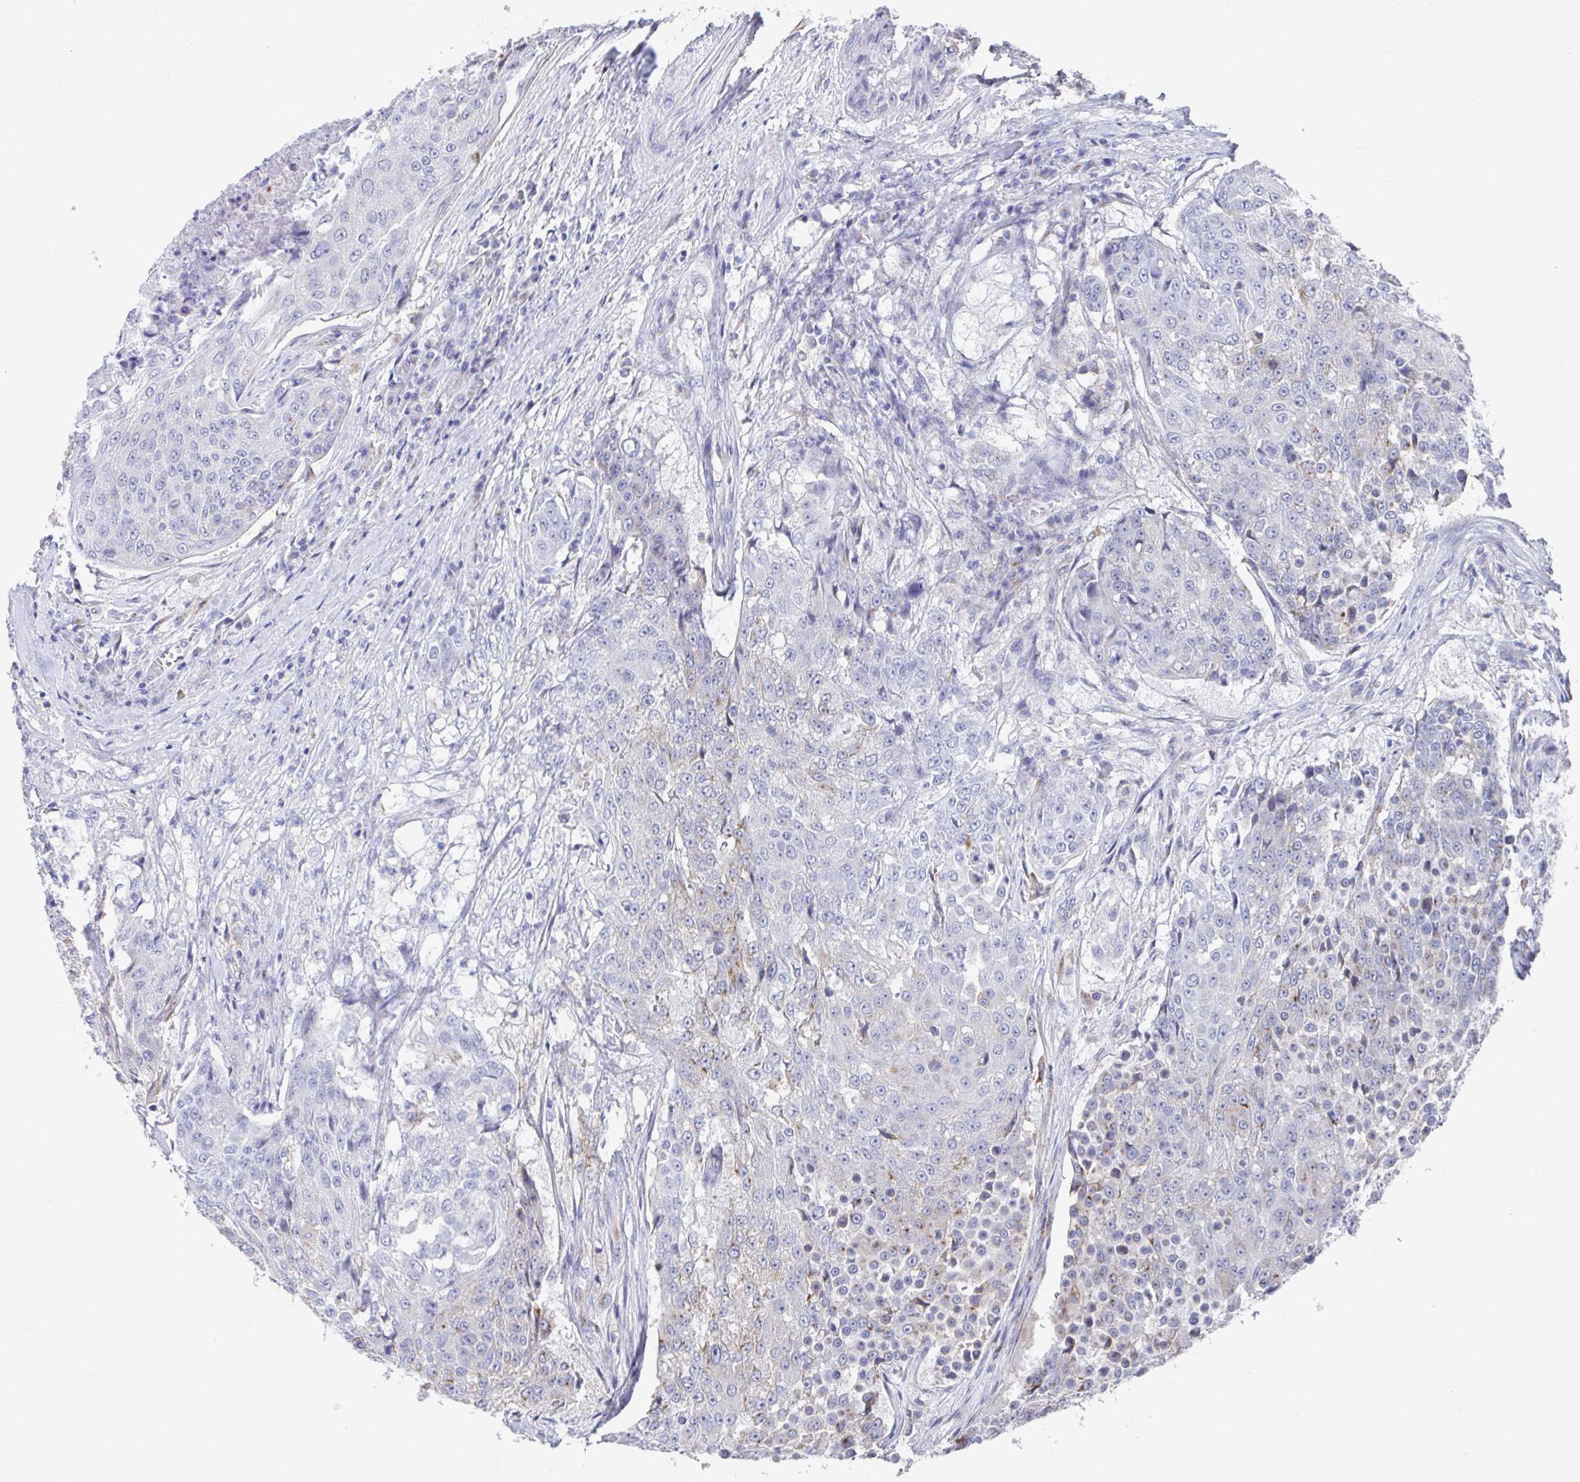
{"staining": {"intensity": "weak", "quantity": "<25%", "location": "cytoplasmic/membranous"}, "tissue": "urothelial cancer", "cell_type": "Tumor cells", "image_type": "cancer", "snomed": [{"axis": "morphology", "description": "Urothelial carcinoma, High grade"}, {"axis": "topography", "description": "Urinary bladder"}], "caption": "This is a histopathology image of immunohistochemistry staining of high-grade urothelial carcinoma, which shows no expression in tumor cells.", "gene": "TAS2R39", "patient": {"sex": "female", "age": 63}}